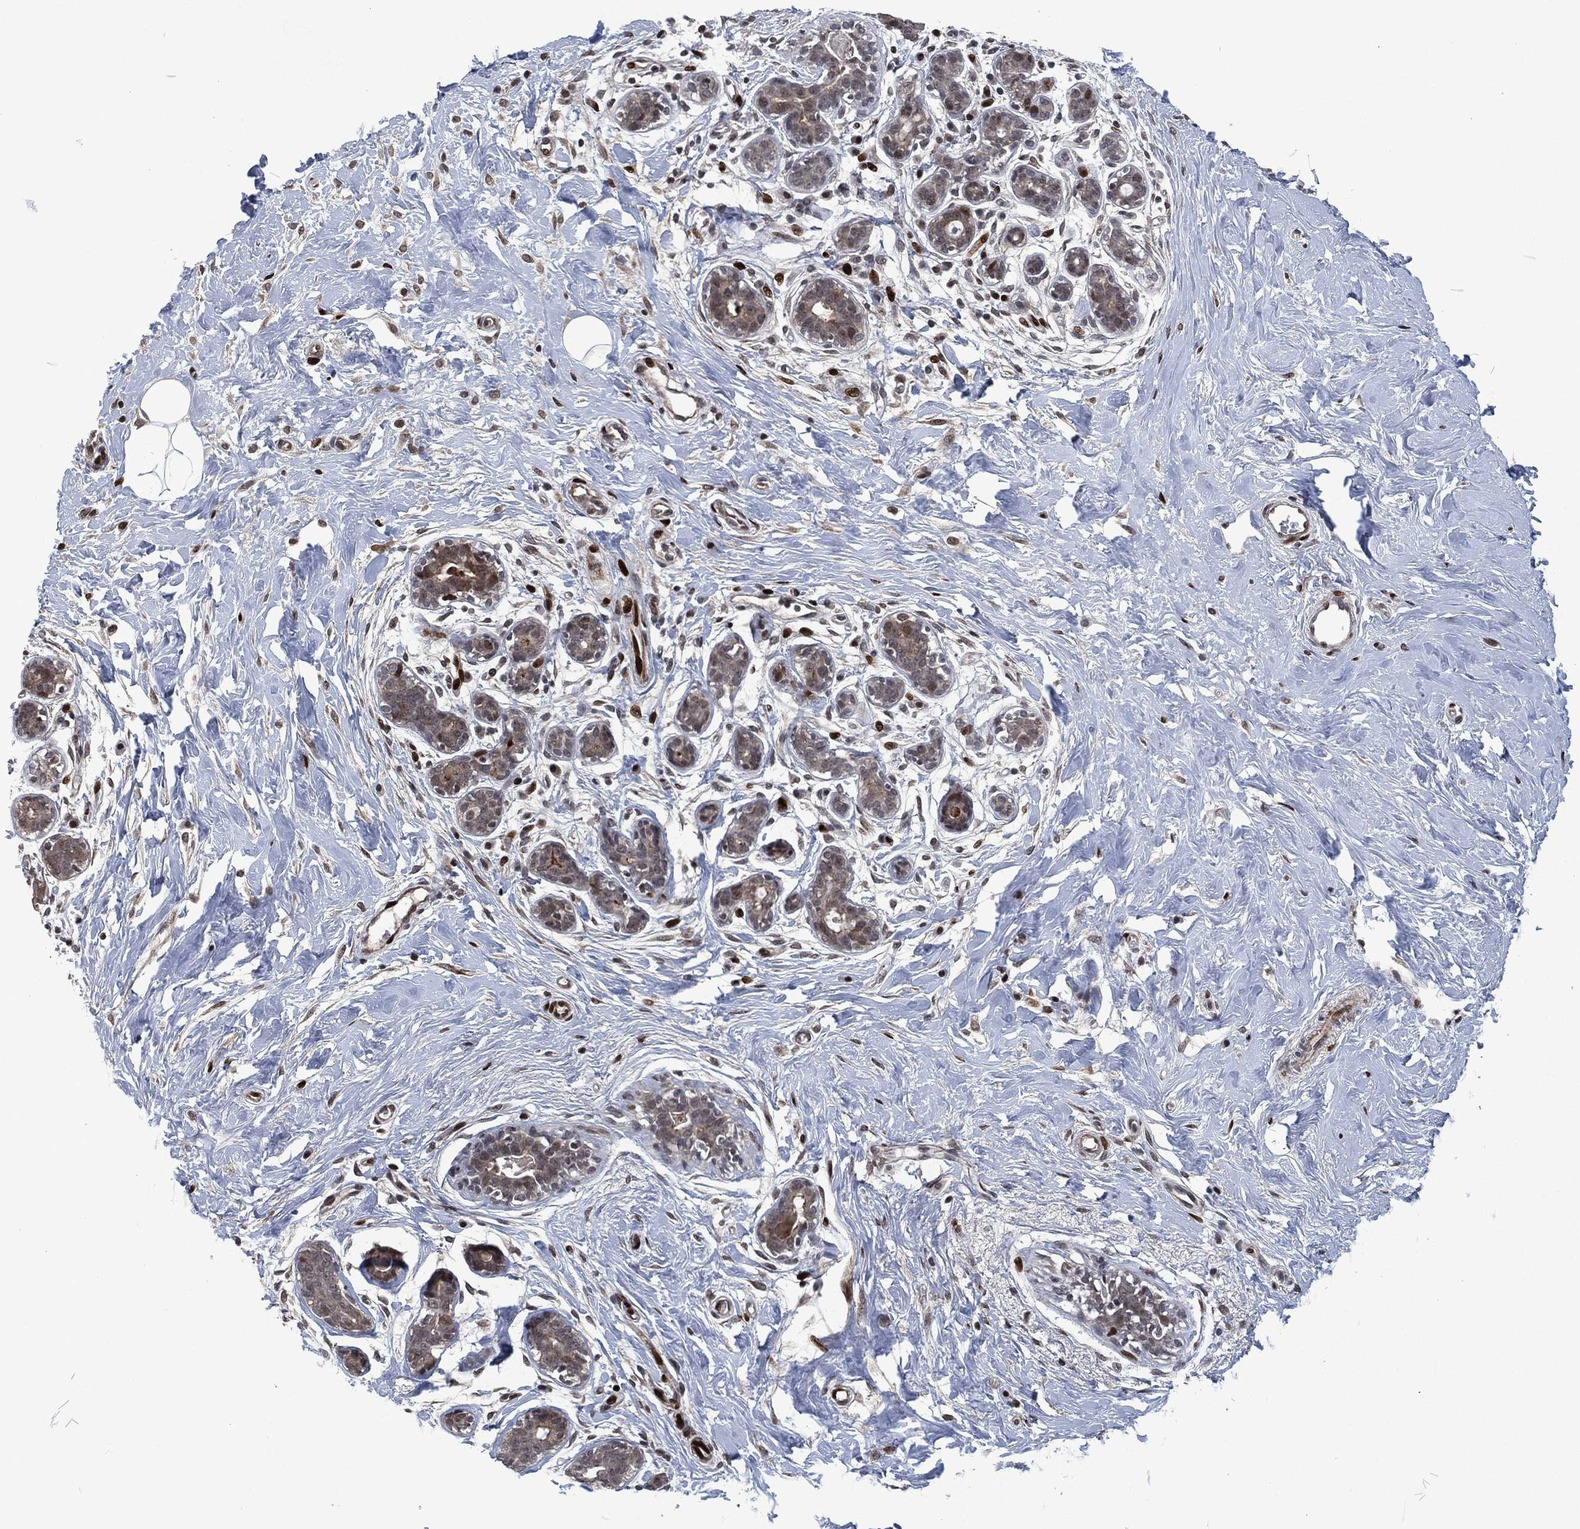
{"staining": {"intensity": "strong", "quantity": "<25%", "location": "nuclear"}, "tissue": "breast", "cell_type": "Adipocytes", "image_type": "normal", "snomed": [{"axis": "morphology", "description": "Normal tissue, NOS"}, {"axis": "topography", "description": "Breast"}], "caption": "Adipocytes demonstrate medium levels of strong nuclear staining in about <25% of cells in normal breast. (brown staining indicates protein expression, while blue staining denotes nuclei).", "gene": "EGFR", "patient": {"sex": "female", "age": 43}}